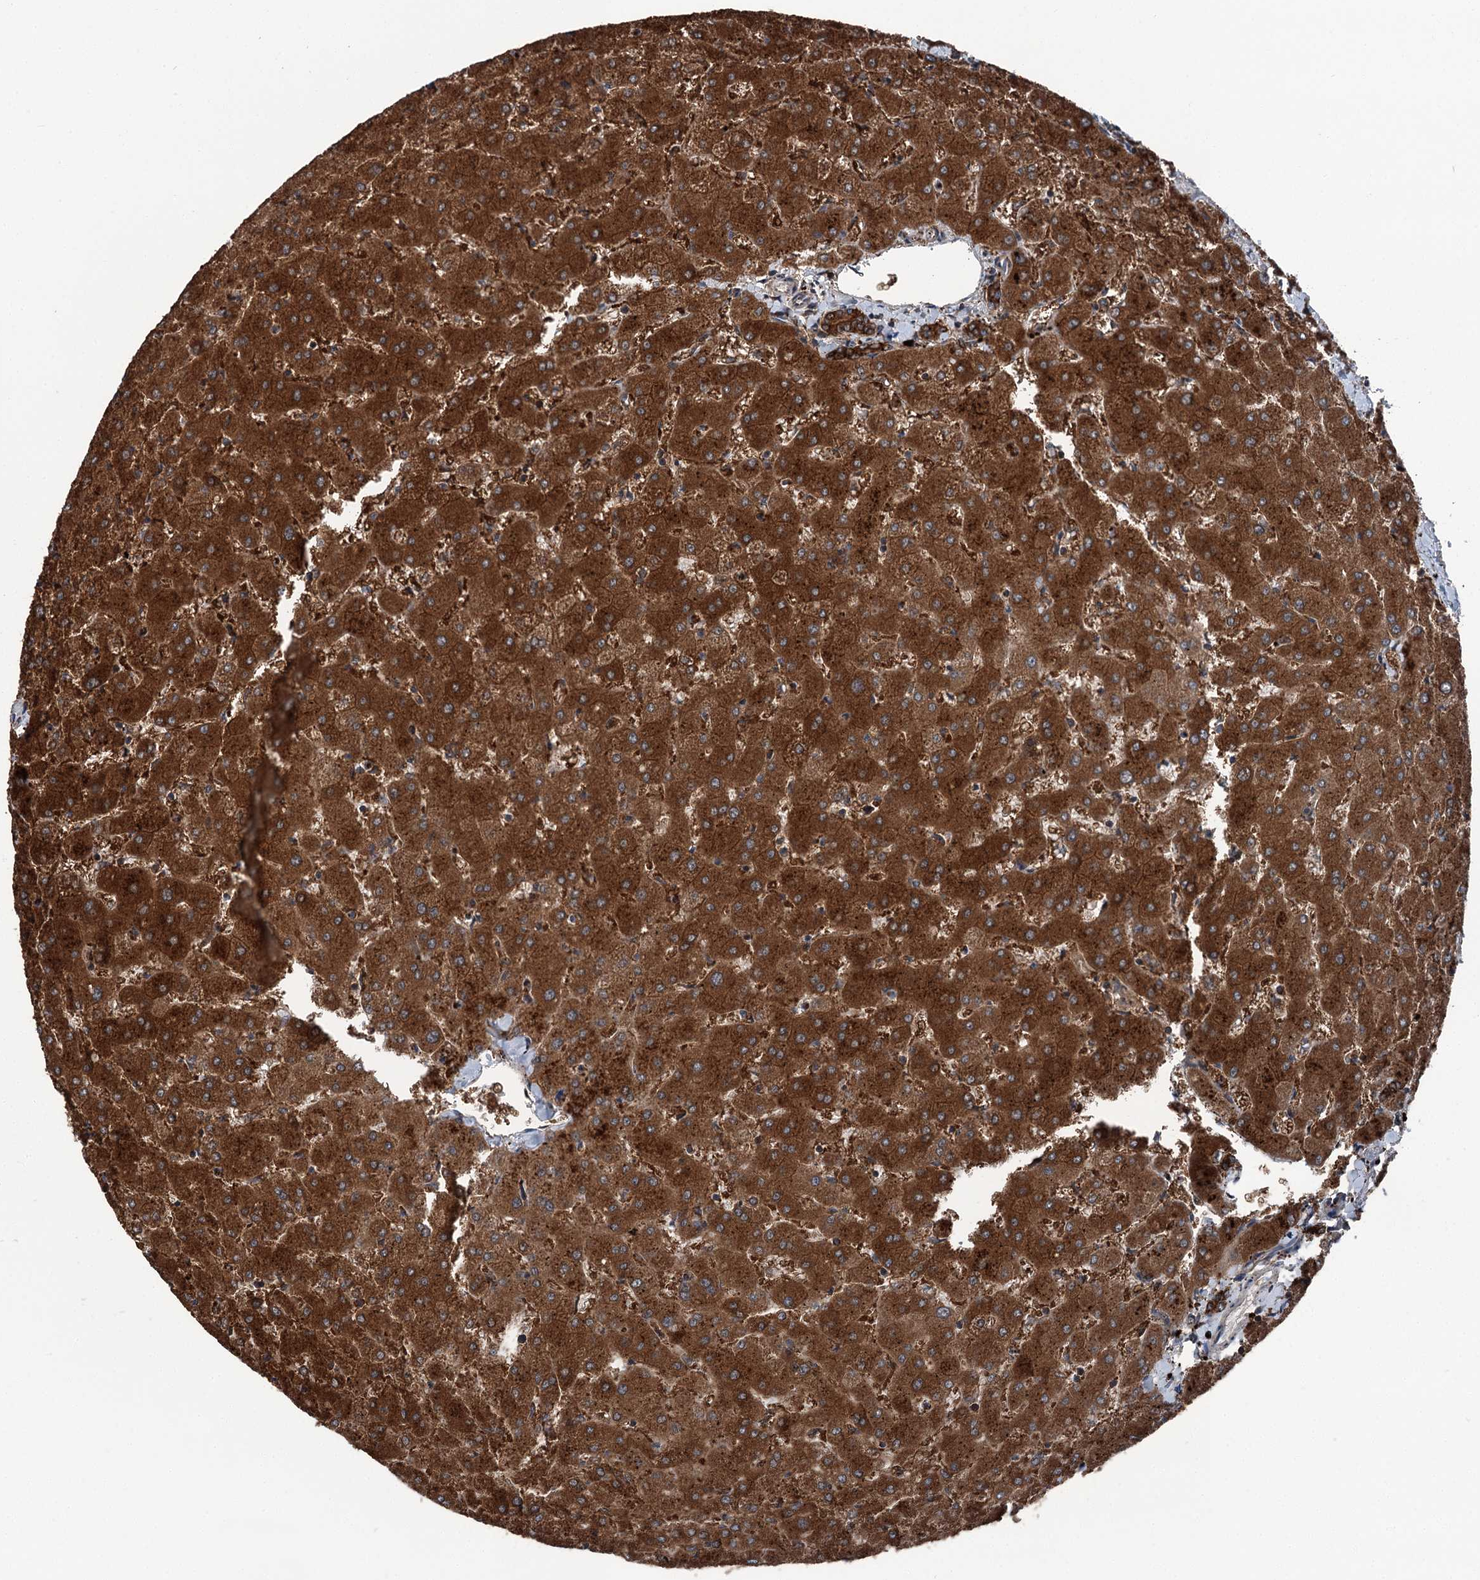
{"staining": {"intensity": "strong", "quantity": ">75%", "location": "cytoplasmic/membranous"}, "tissue": "liver", "cell_type": "Cholangiocytes", "image_type": "normal", "snomed": [{"axis": "morphology", "description": "Normal tissue, NOS"}, {"axis": "topography", "description": "Liver"}], "caption": "Protein expression by immunohistochemistry reveals strong cytoplasmic/membranous staining in approximately >75% of cholangiocytes in benign liver. The protein of interest is stained brown, and the nuclei are stained in blue (DAB (3,3'-diaminobenzidine) IHC with brightfield microscopy, high magnification).", "gene": "POLR1D", "patient": {"sex": "female", "age": 63}}